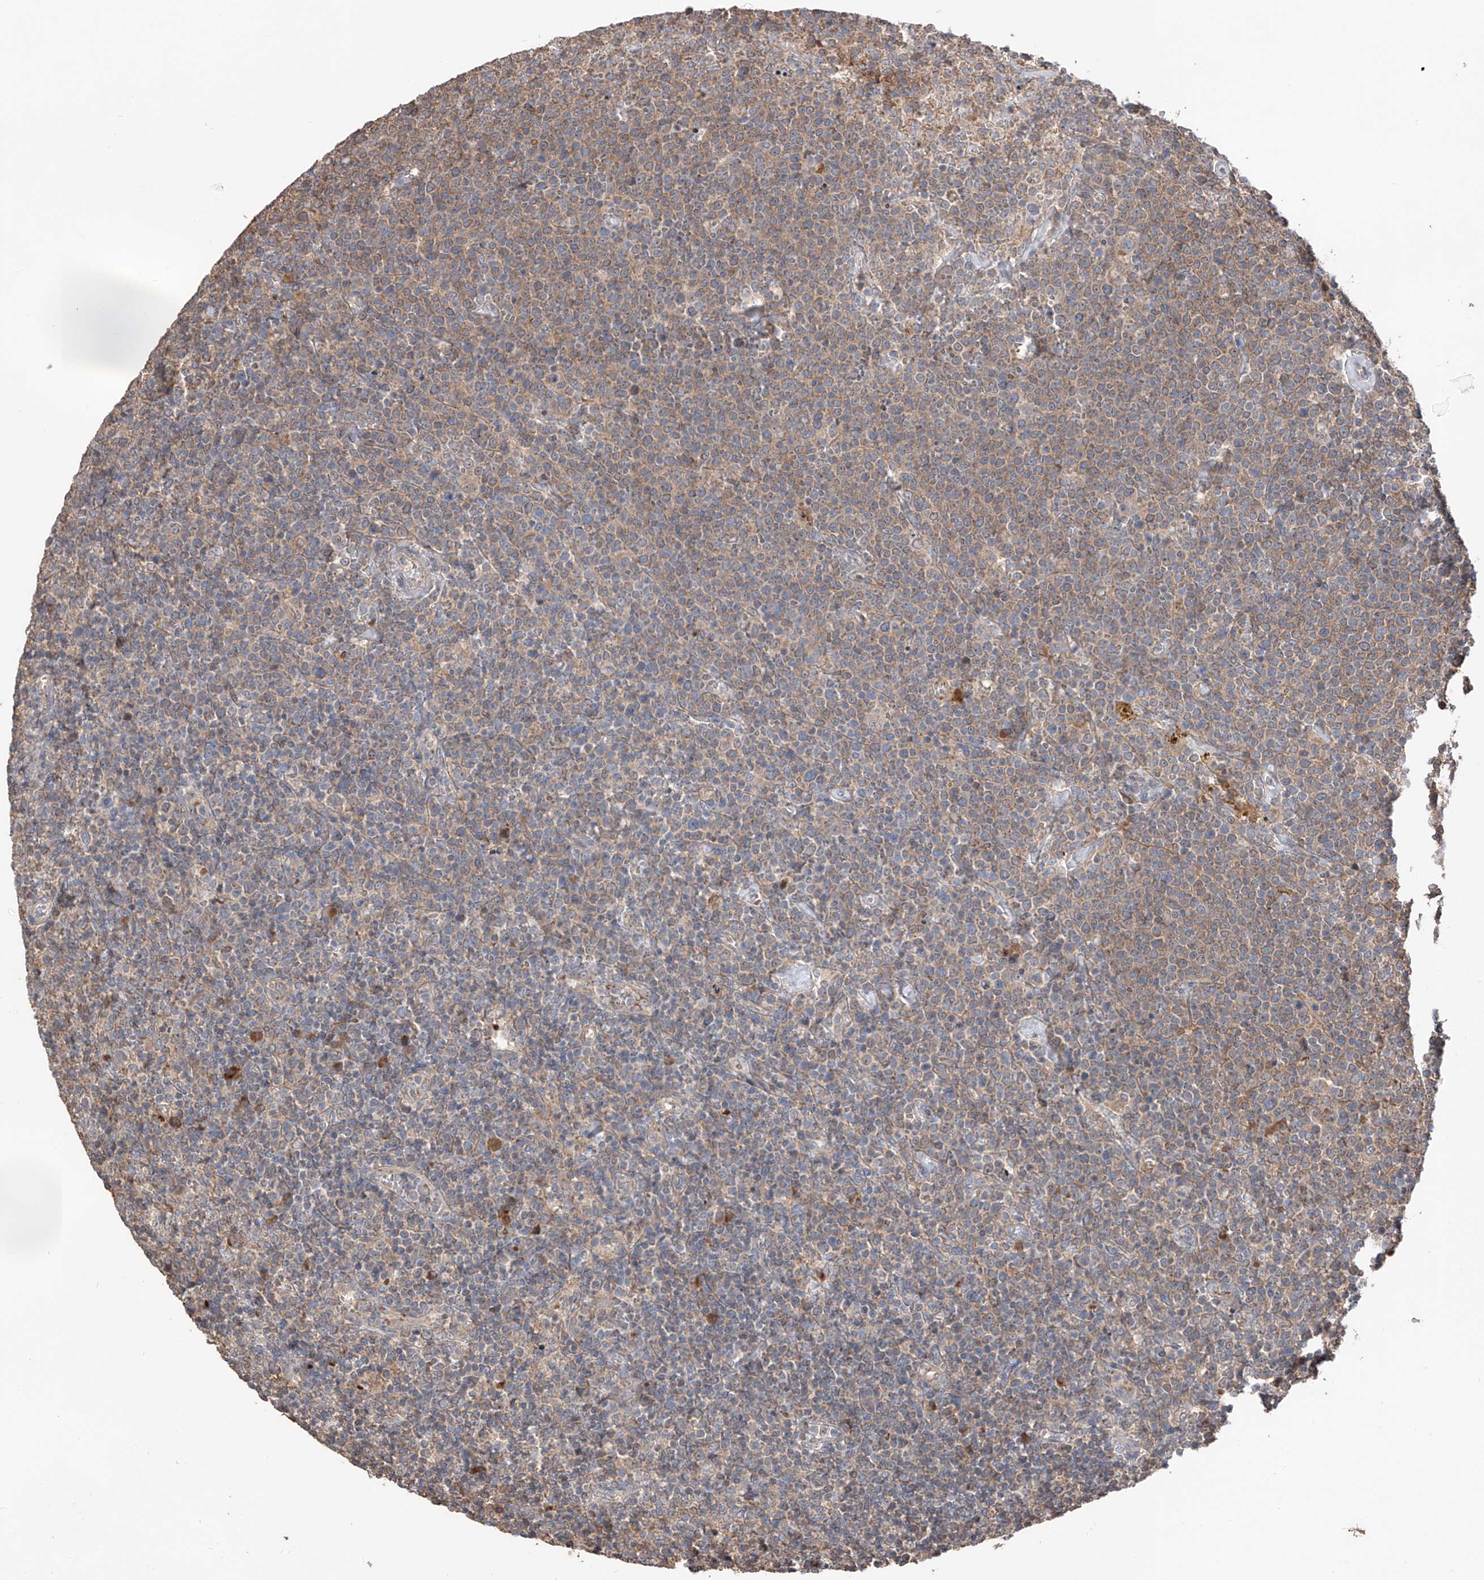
{"staining": {"intensity": "weak", "quantity": ">75%", "location": "cytoplasmic/membranous"}, "tissue": "lymphoma", "cell_type": "Tumor cells", "image_type": "cancer", "snomed": [{"axis": "morphology", "description": "Malignant lymphoma, non-Hodgkin's type, High grade"}, {"axis": "topography", "description": "Lymph node"}], "caption": "High-grade malignant lymphoma, non-Hodgkin's type stained with a protein marker exhibits weak staining in tumor cells.", "gene": "EDN1", "patient": {"sex": "male", "age": 61}}